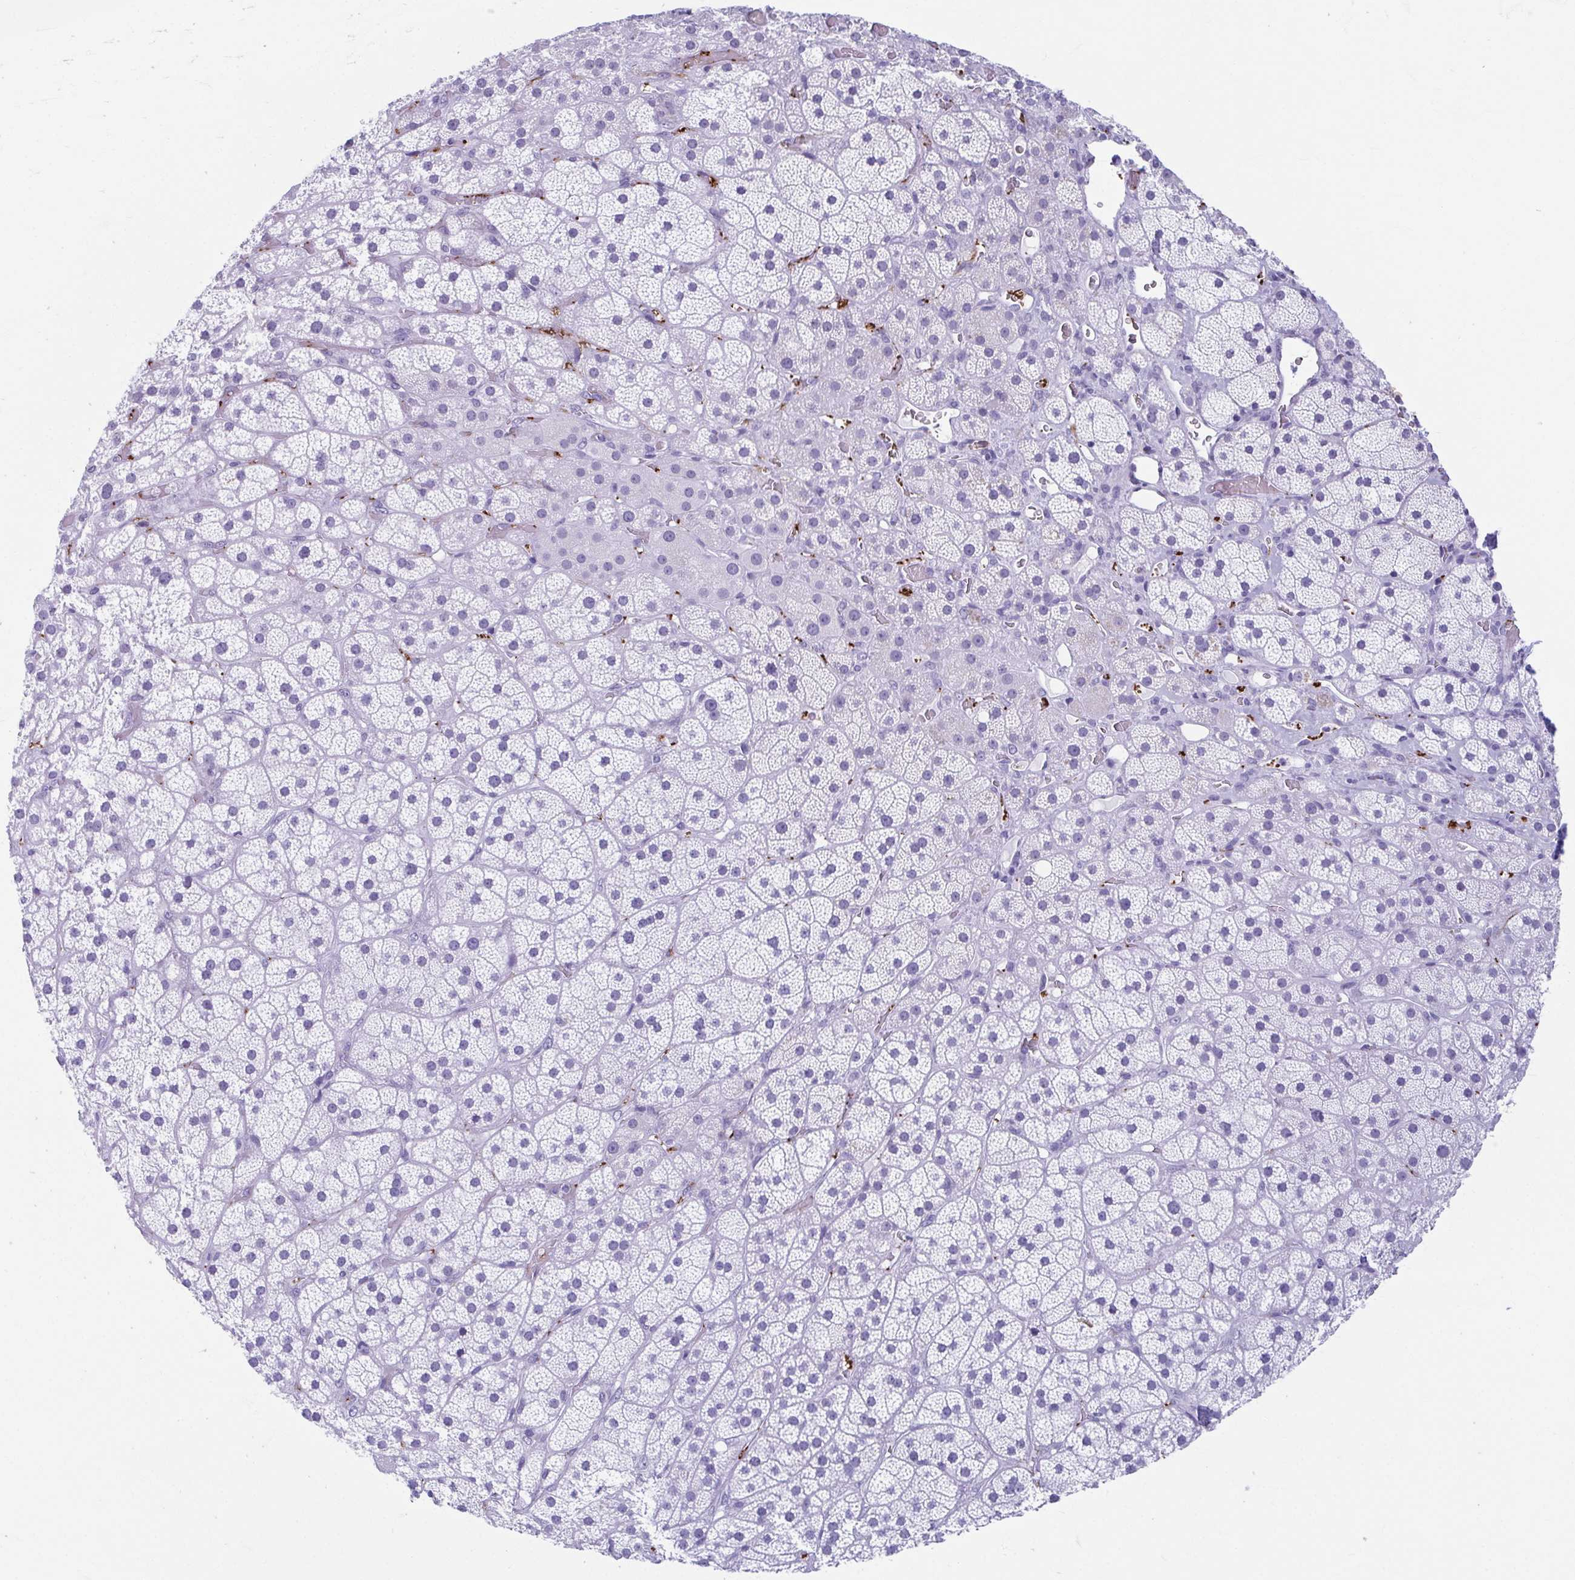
{"staining": {"intensity": "negative", "quantity": "none", "location": "none"}, "tissue": "adrenal gland", "cell_type": "Glandular cells", "image_type": "normal", "snomed": [{"axis": "morphology", "description": "Normal tissue, NOS"}, {"axis": "topography", "description": "Adrenal gland"}], "caption": "Human adrenal gland stained for a protein using immunohistochemistry shows no expression in glandular cells.", "gene": "TCEAL3", "patient": {"sex": "male", "age": 57}}